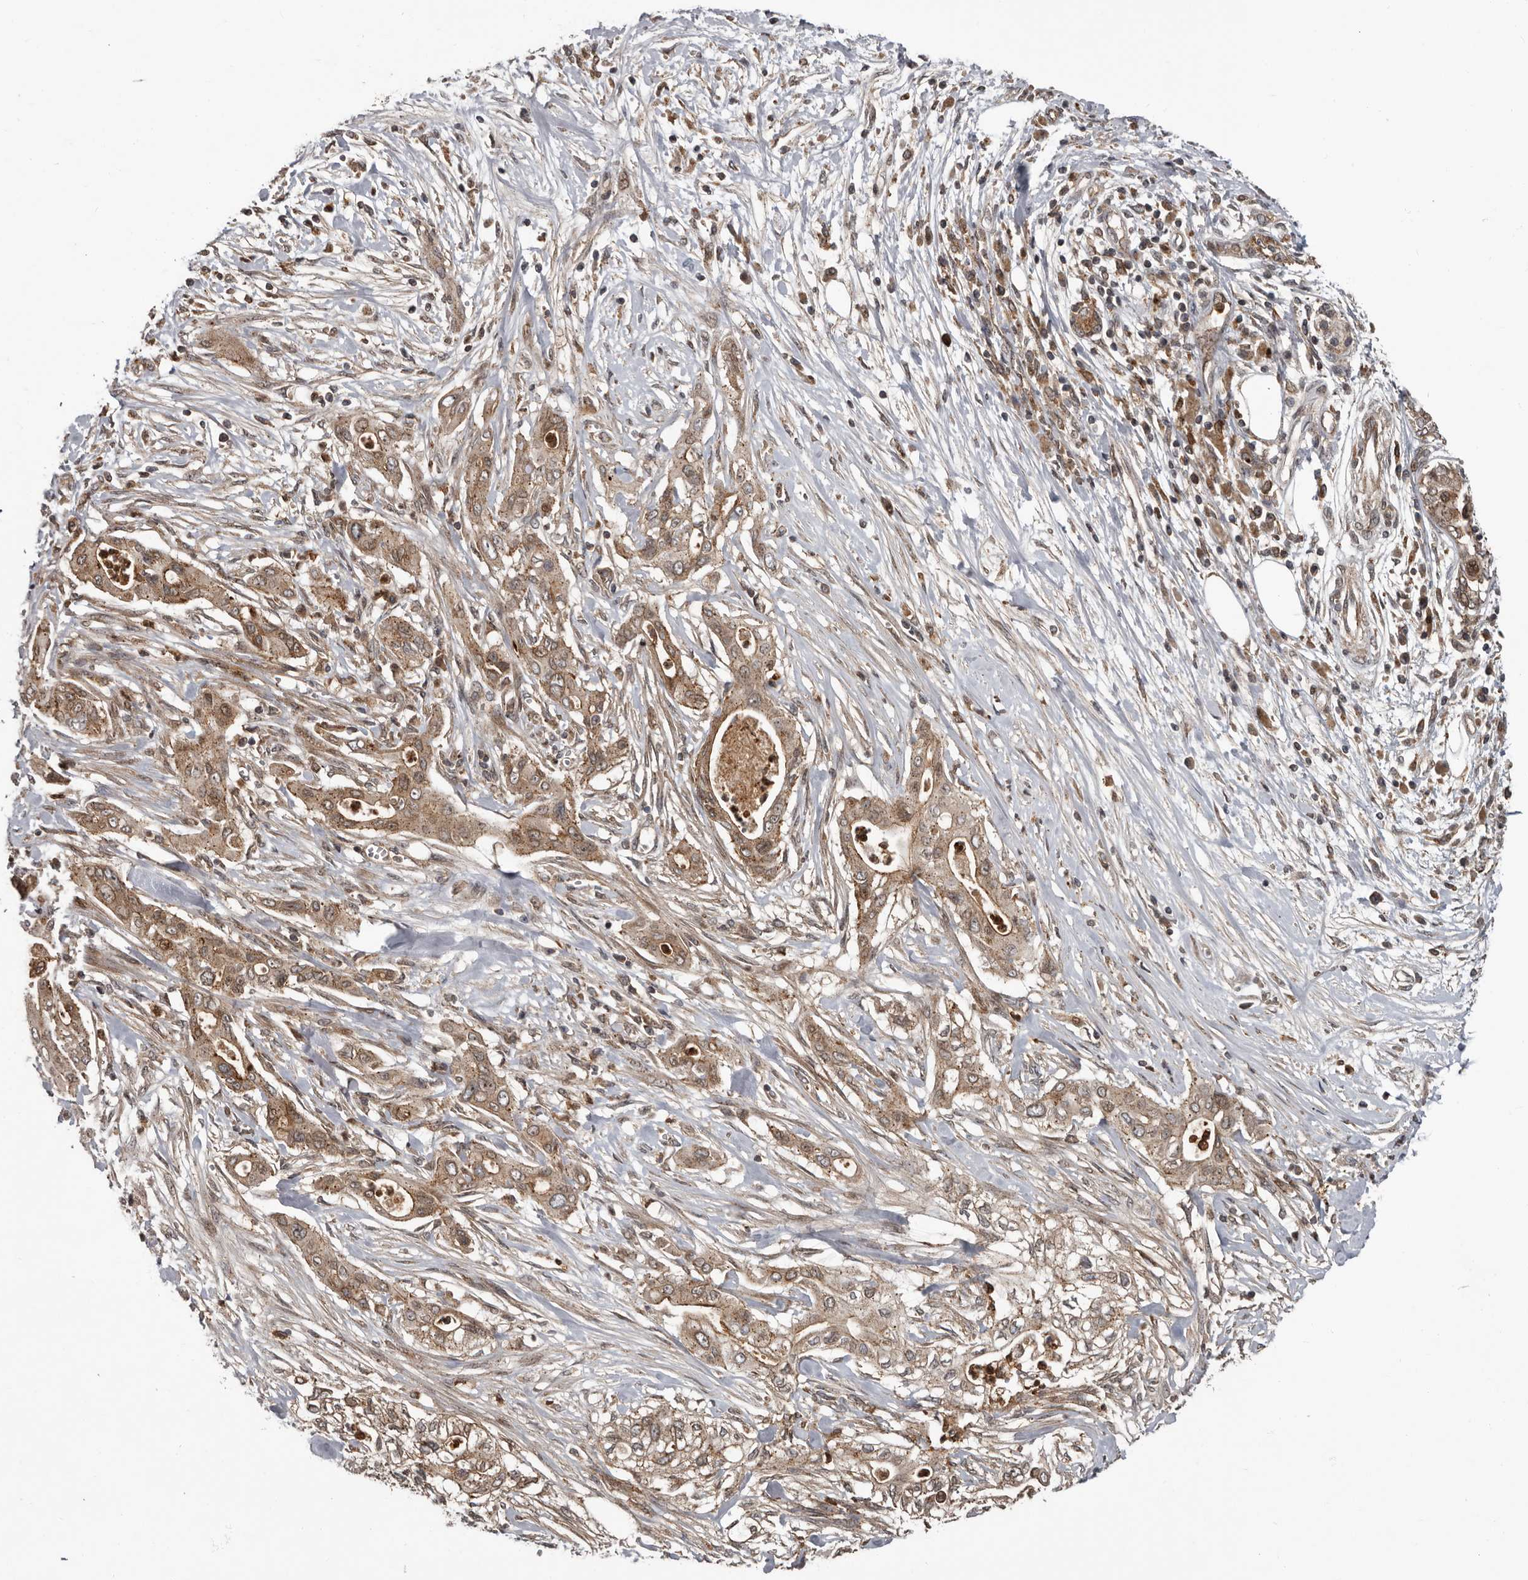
{"staining": {"intensity": "moderate", "quantity": ">75%", "location": "cytoplasmic/membranous"}, "tissue": "pancreatic cancer", "cell_type": "Tumor cells", "image_type": "cancer", "snomed": [{"axis": "morphology", "description": "Adenocarcinoma, NOS"}, {"axis": "topography", "description": "Pancreas"}], "caption": "The micrograph exhibits immunohistochemical staining of pancreatic cancer (adenocarcinoma). There is moderate cytoplasmic/membranous expression is present in about >75% of tumor cells. Immunohistochemistry (ihc) stains the protein of interest in brown and the nuclei are stained blue.", "gene": "FGFR4", "patient": {"sex": "male", "age": 58}}